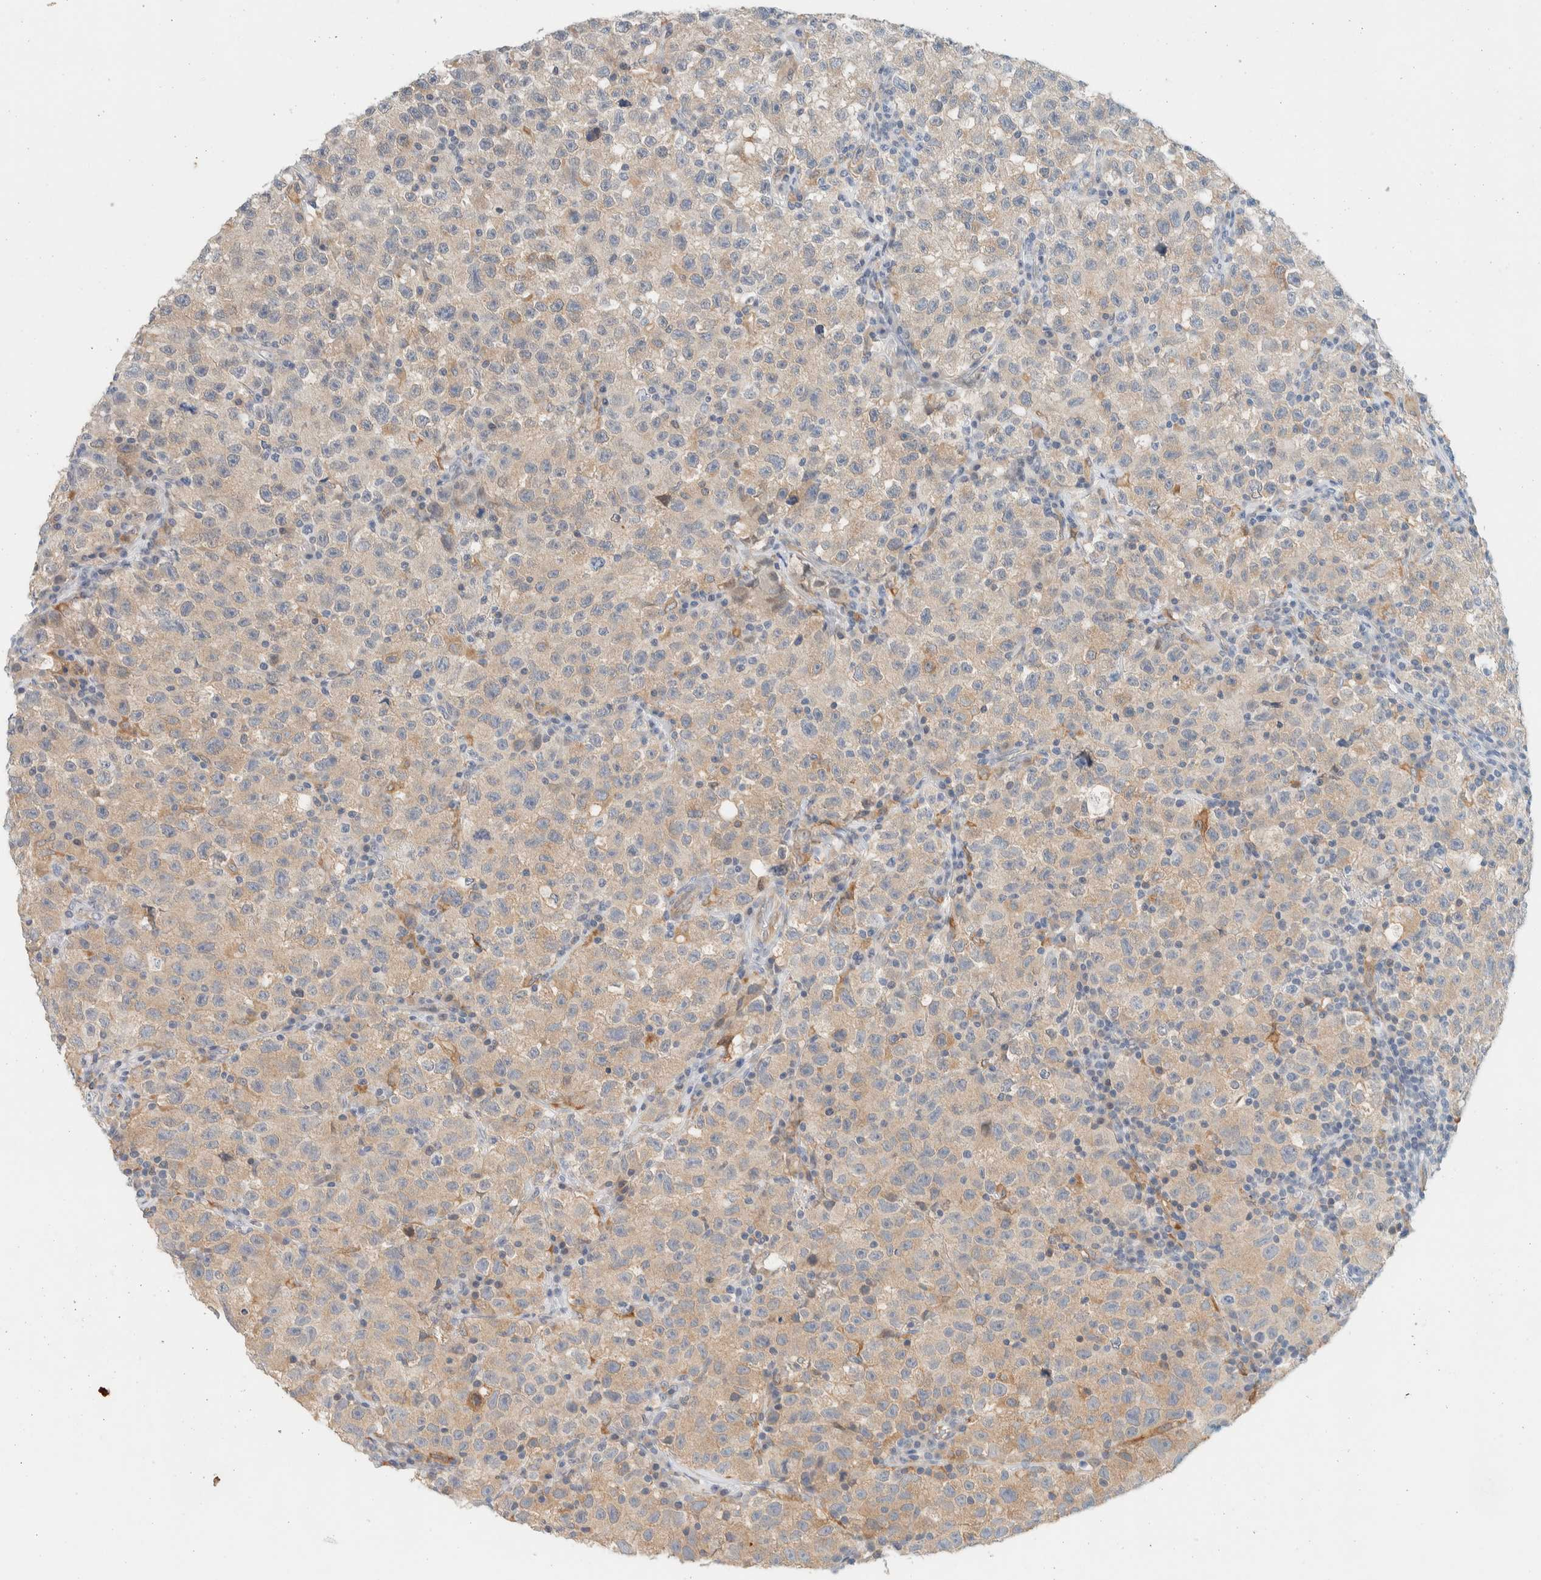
{"staining": {"intensity": "weak", "quantity": ">75%", "location": "cytoplasmic/membranous"}, "tissue": "testis cancer", "cell_type": "Tumor cells", "image_type": "cancer", "snomed": [{"axis": "morphology", "description": "Seminoma, NOS"}, {"axis": "topography", "description": "Testis"}], "caption": "Testis seminoma stained with immunohistochemistry exhibits weak cytoplasmic/membranous staining in approximately >75% of tumor cells.", "gene": "SUMF2", "patient": {"sex": "male", "age": 22}}